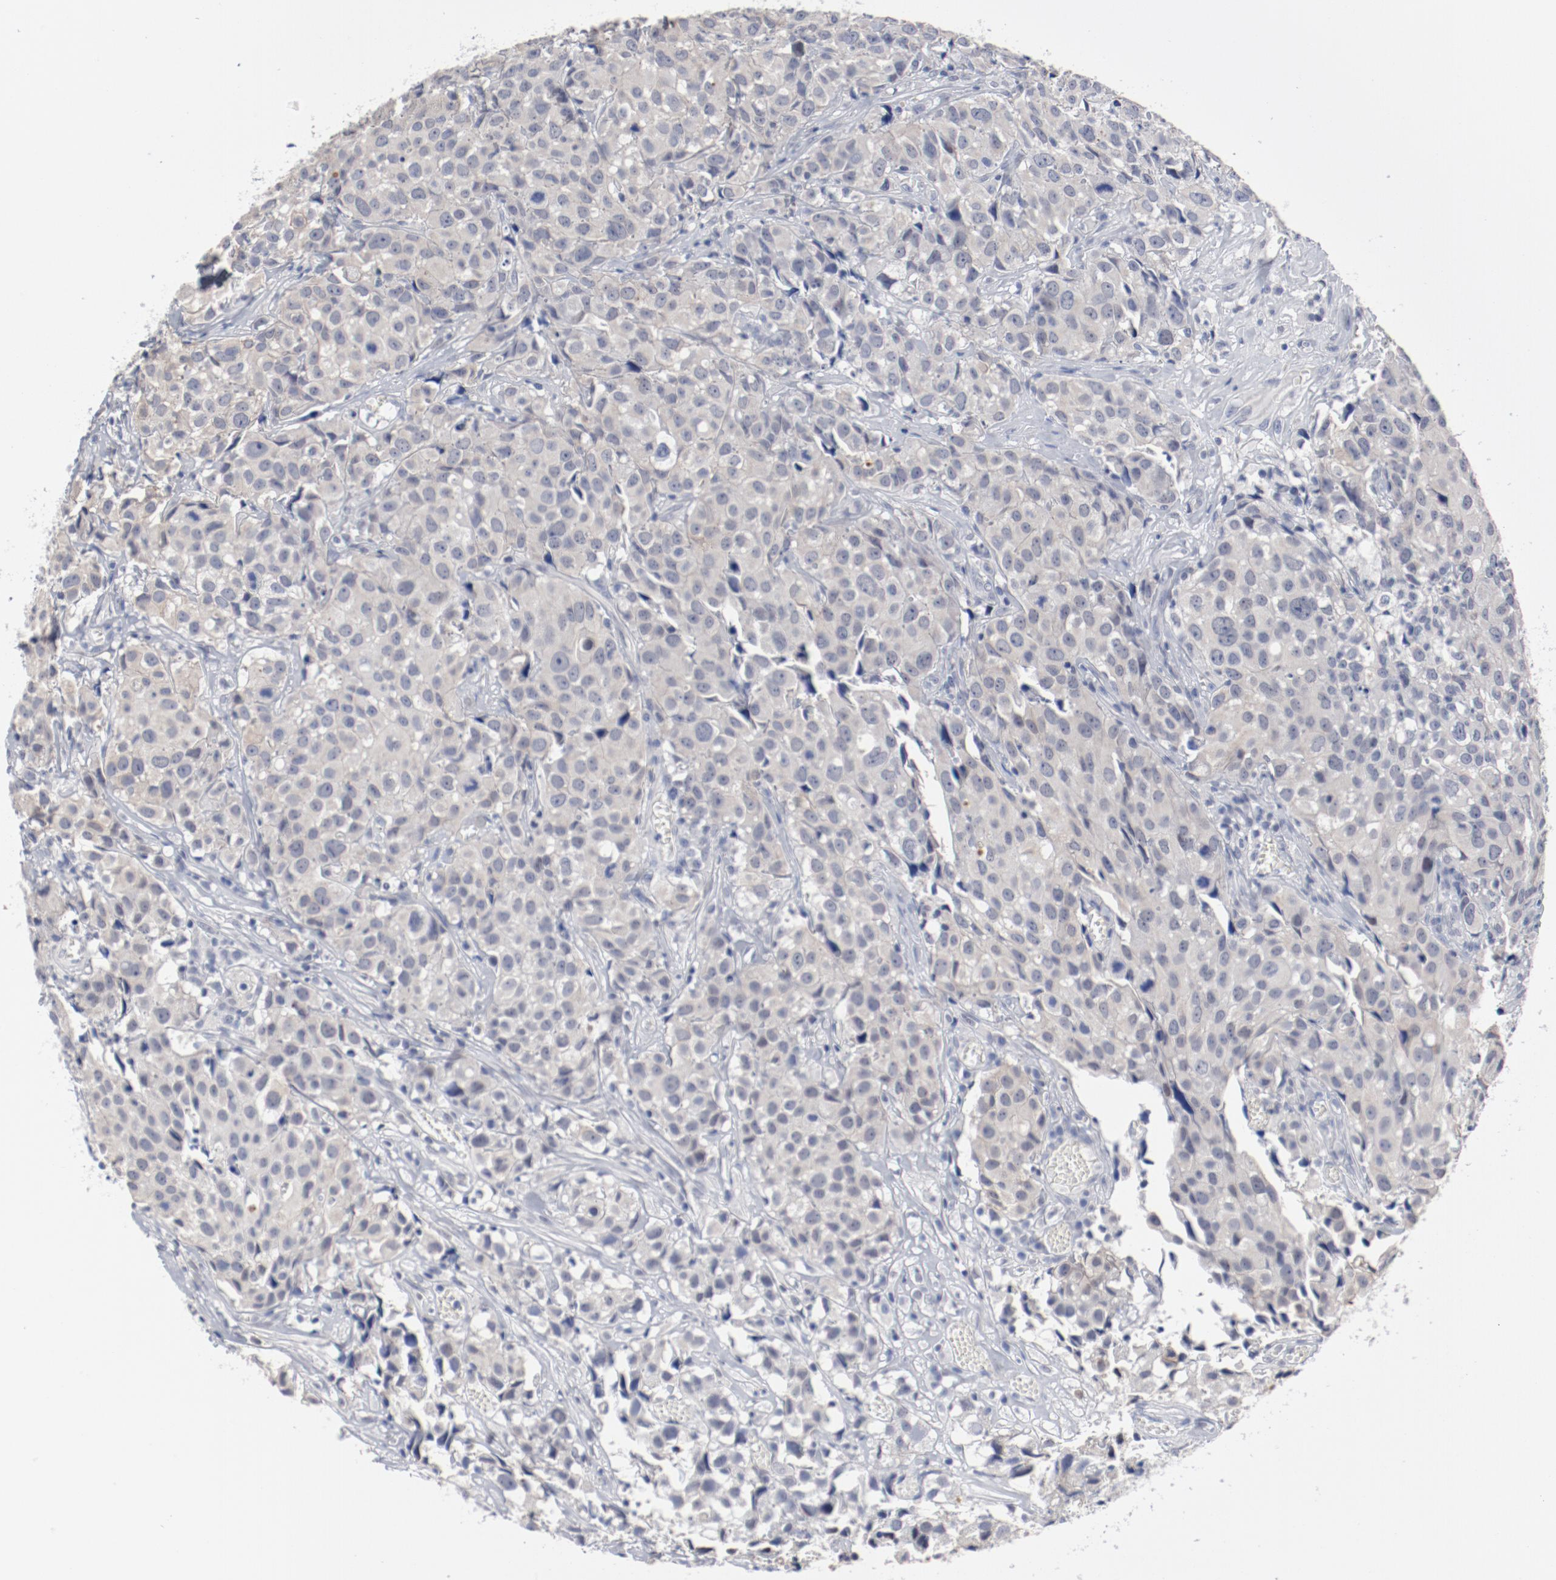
{"staining": {"intensity": "negative", "quantity": "none", "location": "none"}, "tissue": "urothelial cancer", "cell_type": "Tumor cells", "image_type": "cancer", "snomed": [{"axis": "morphology", "description": "Urothelial carcinoma, High grade"}, {"axis": "topography", "description": "Urinary bladder"}], "caption": "Urothelial cancer was stained to show a protein in brown. There is no significant staining in tumor cells.", "gene": "ANKLE2", "patient": {"sex": "female", "age": 75}}